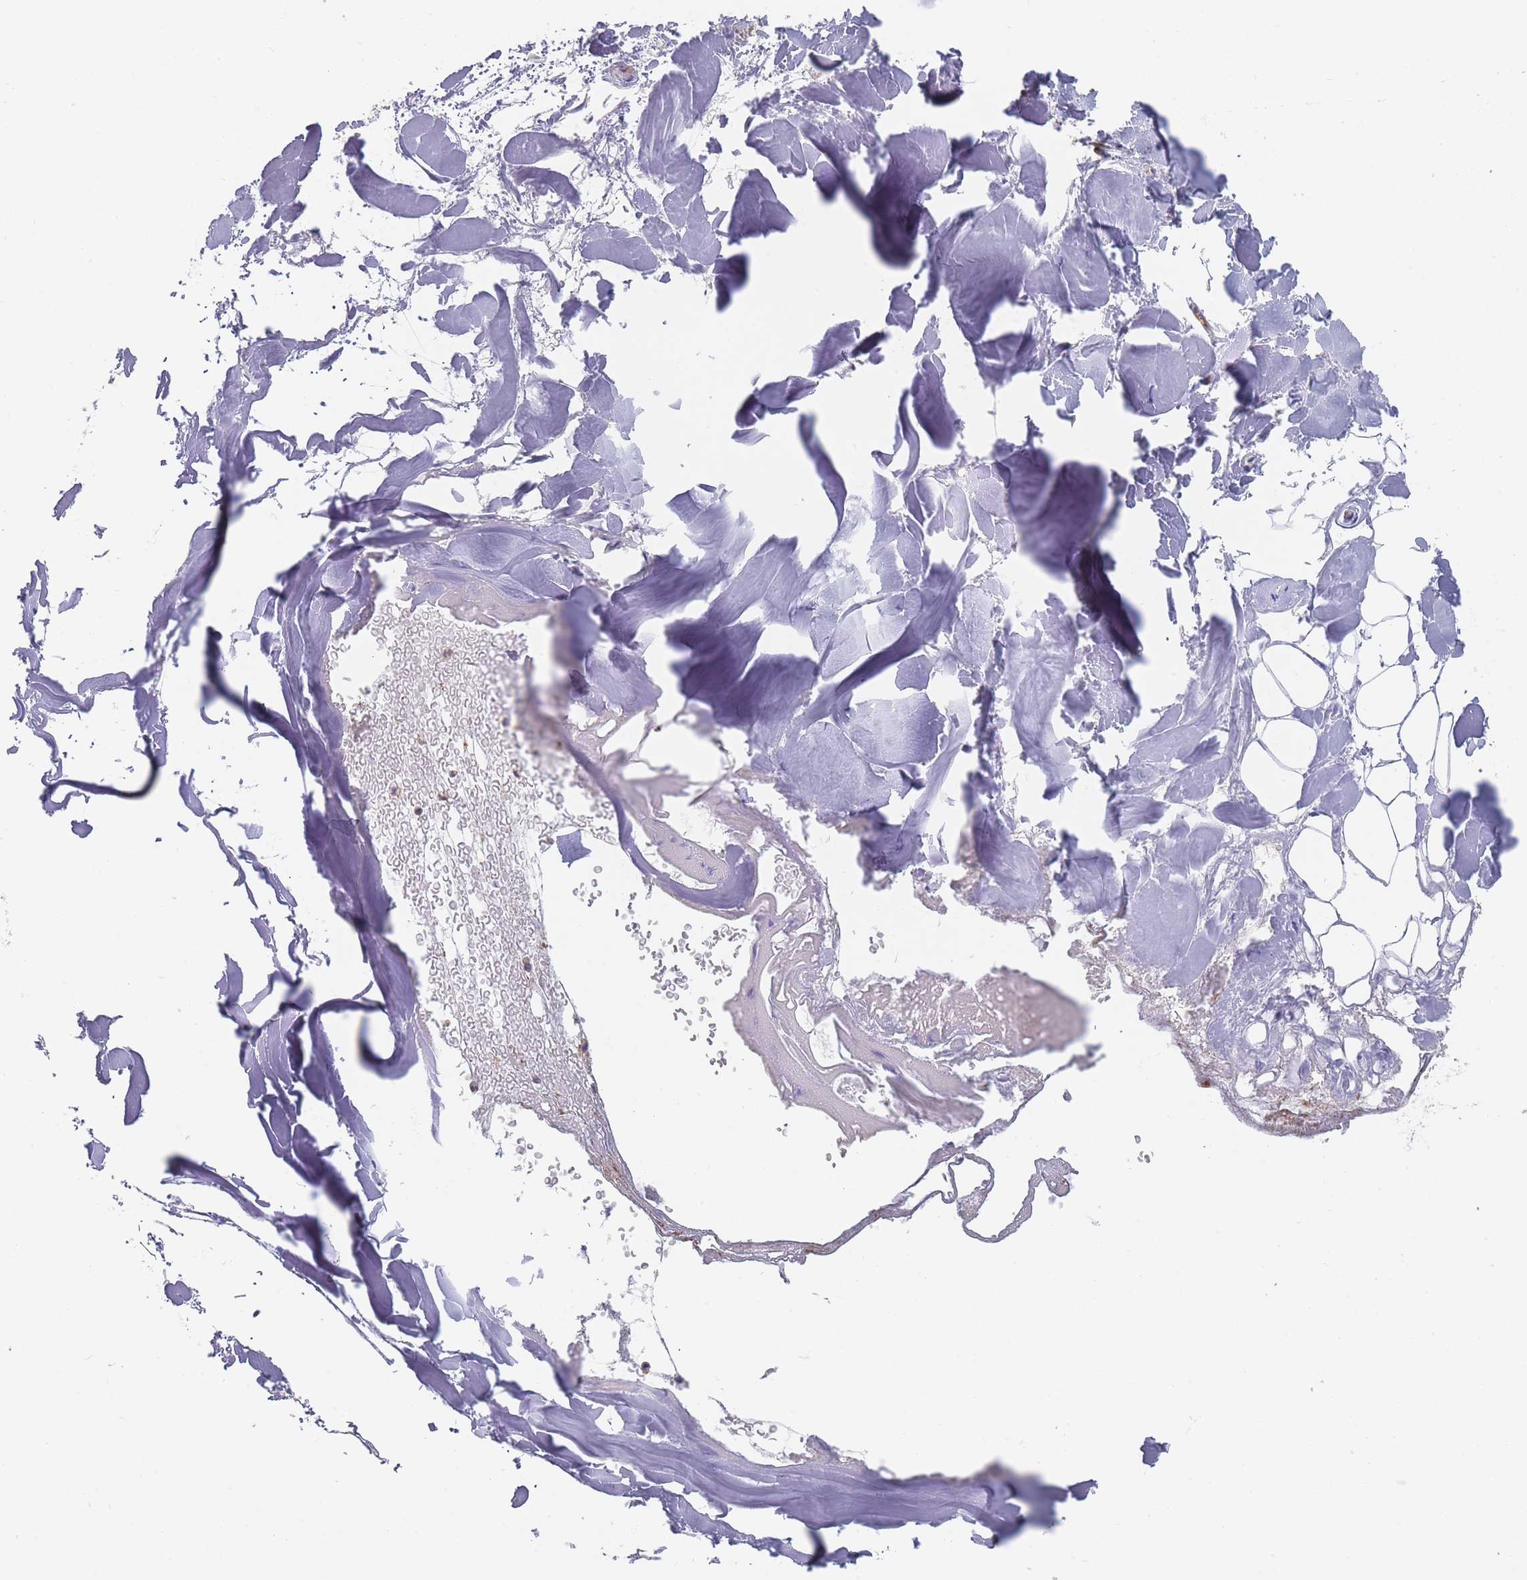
{"staining": {"intensity": "negative", "quantity": "none", "location": "none"}, "tissue": "adipose tissue", "cell_type": "Adipocytes", "image_type": "normal", "snomed": [{"axis": "morphology", "description": "Normal tissue, NOS"}, {"axis": "topography", "description": "Peripheral nerve tissue"}], "caption": "This photomicrograph is of benign adipose tissue stained with immunohistochemistry (IHC) to label a protein in brown with the nuclei are counter-stained blue. There is no positivity in adipocytes. (Stains: DAB immunohistochemistry (IHC) with hematoxylin counter stain, Microscopy: brightfield microscopy at high magnification).", "gene": "SCCPDH", "patient": {"sex": "male", "age": 74}}